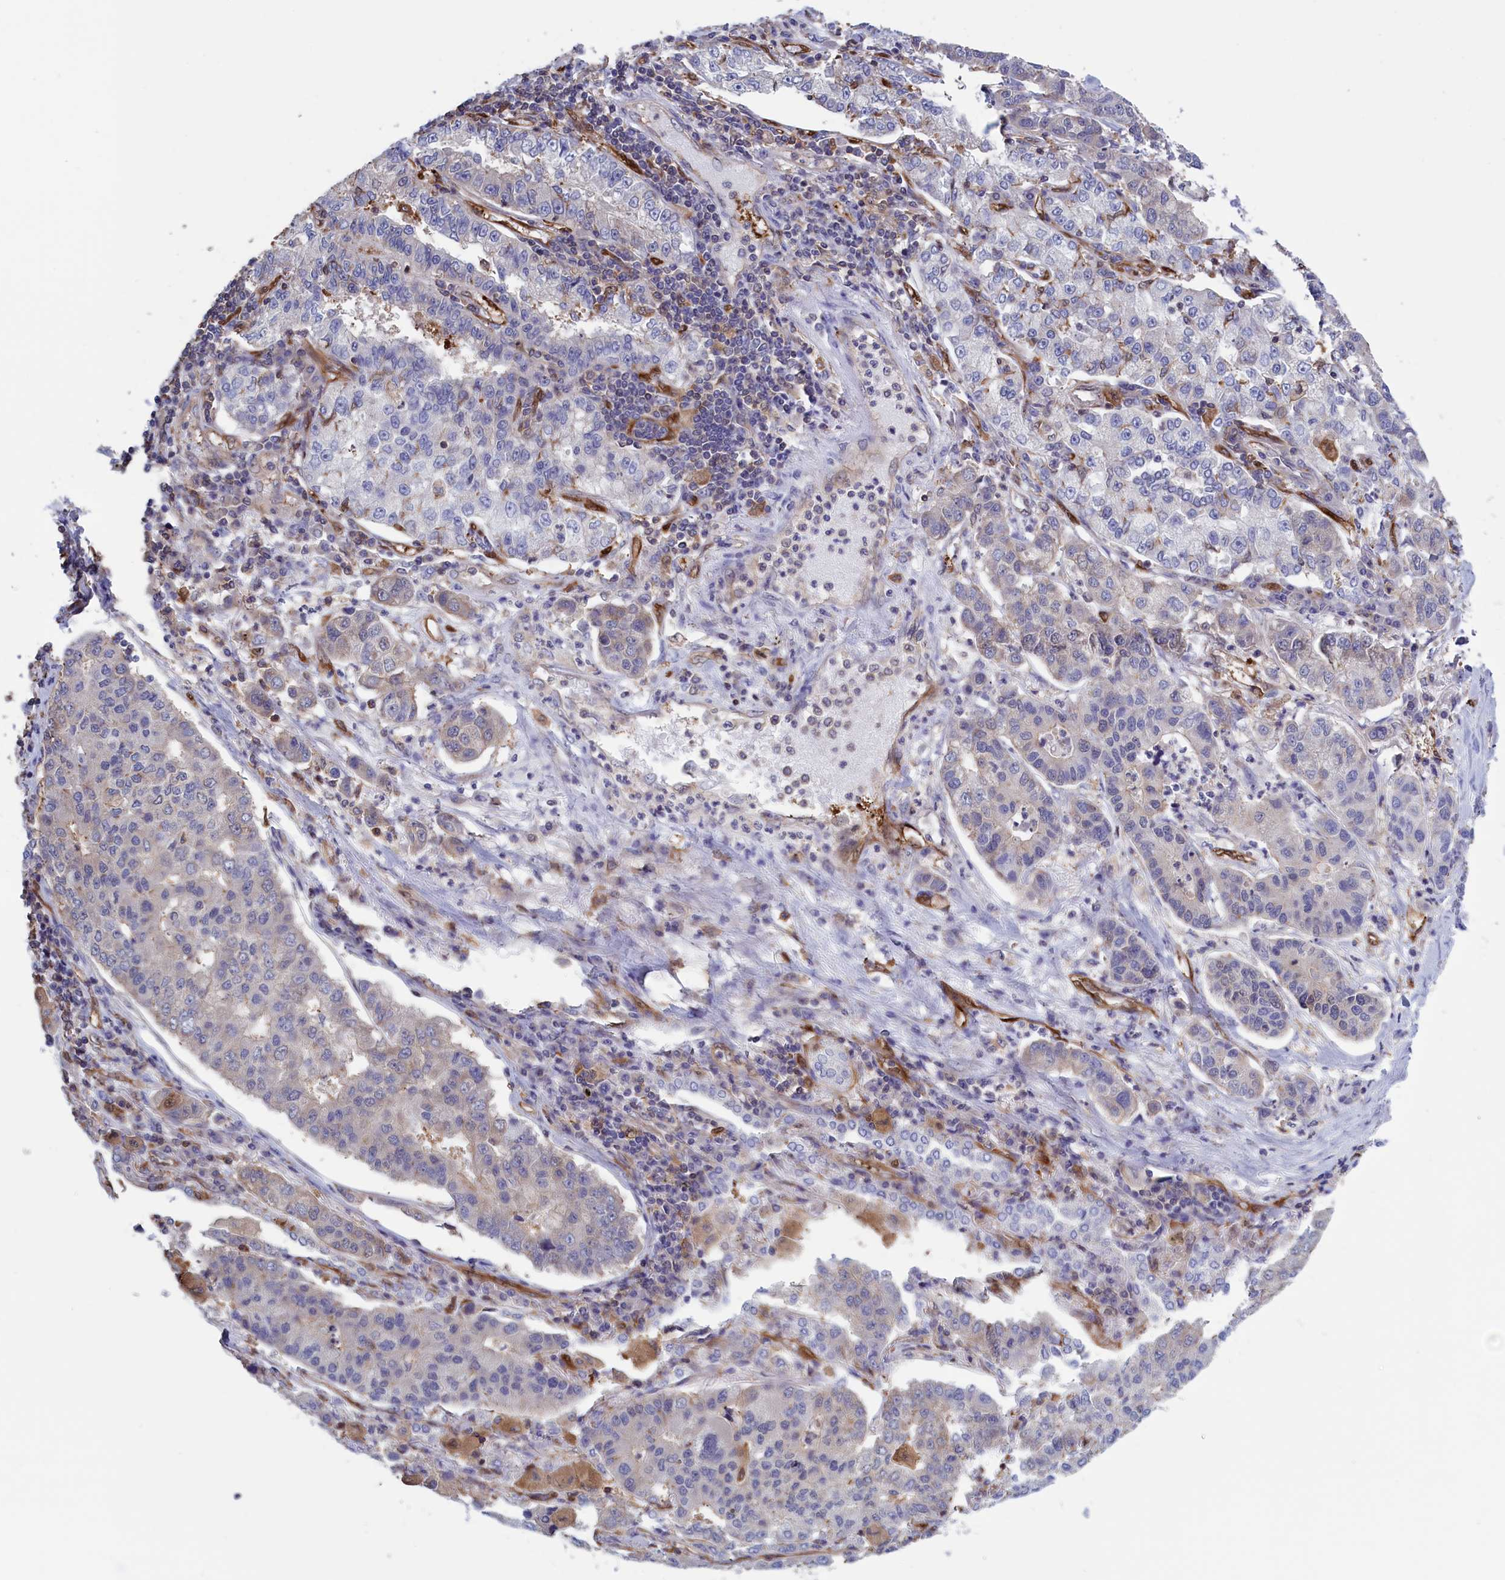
{"staining": {"intensity": "negative", "quantity": "none", "location": "none"}, "tissue": "lung cancer", "cell_type": "Tumor cells", "image_type": "cancer", "snomed": [{"axis": "morphology", "description": "Adenocarcinoma, NOS"}, {"axis": "topography", "description": "Lung"}], "caption": "Histopathology image shows no protein staining in tumor cells of lung cancer tissue.", "gene": "ARHGAP18", "patient": {"sex": "male", "age": 49}}